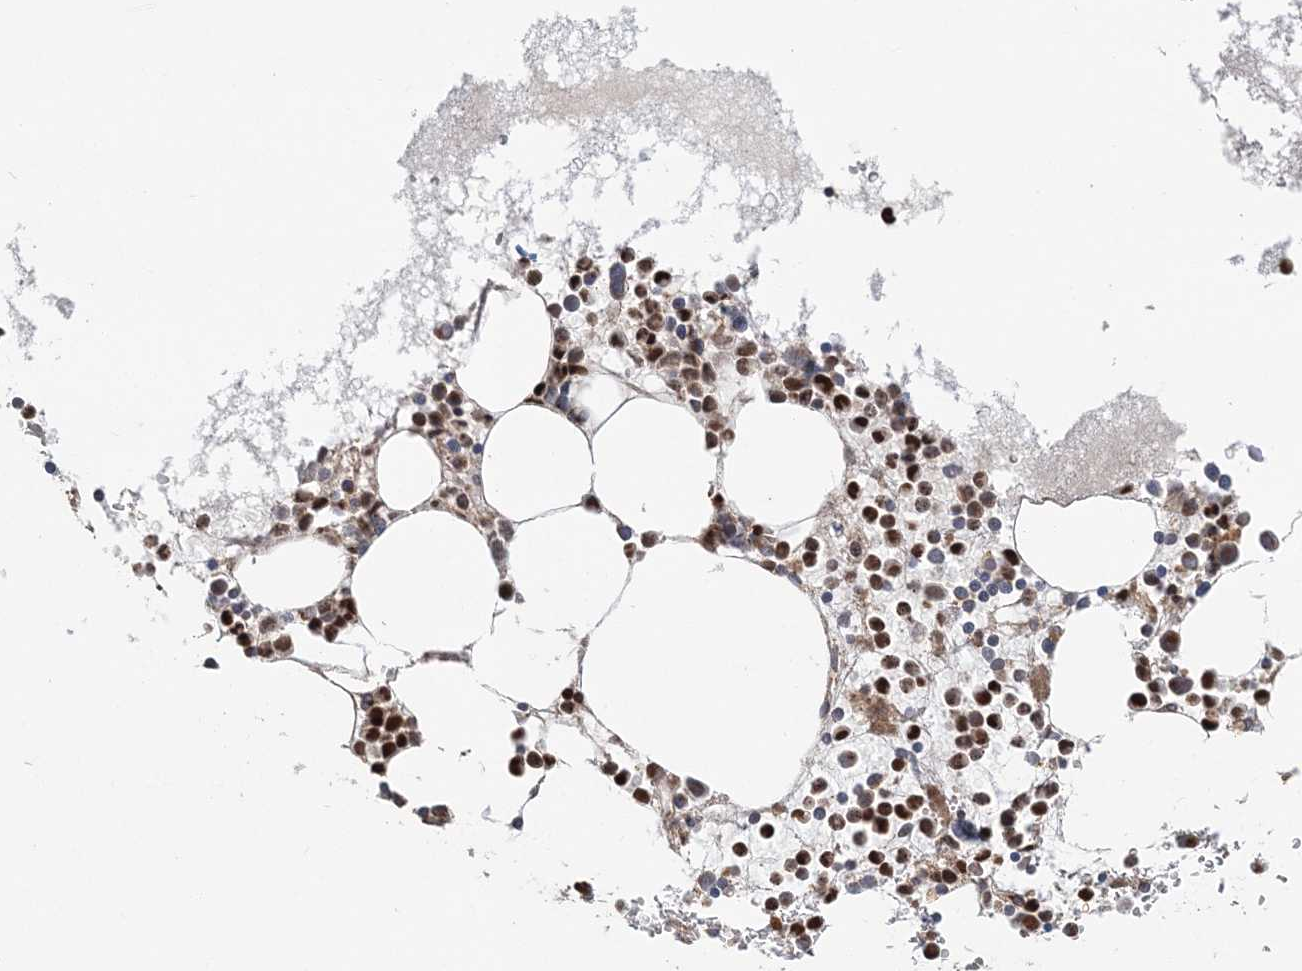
{"staining": {"intensity": "moderate", "quantity": ">75%", "location": "cytoplasmic/membranous"}, "tissue": "bone marrow", "cell_type": "Hematopoietic cells", "image_type": "normal", "snomed": [{"axis": "morphology", "description": "Normal tissue, NOS"}, {"axis": "topography", "description": "Bone marrow"}], "caption": "Protein expression analysis of benign bone marrow exhibits moderate cytoplasmic/membranous expression in about >75% of hematopoietic cells. (DAB (3,3'-diaminobenzidine) IHC with brightfield microscopy, high magnification).", "gene": "ABCC3", "patient": {"sex": "female", "age": 78}}